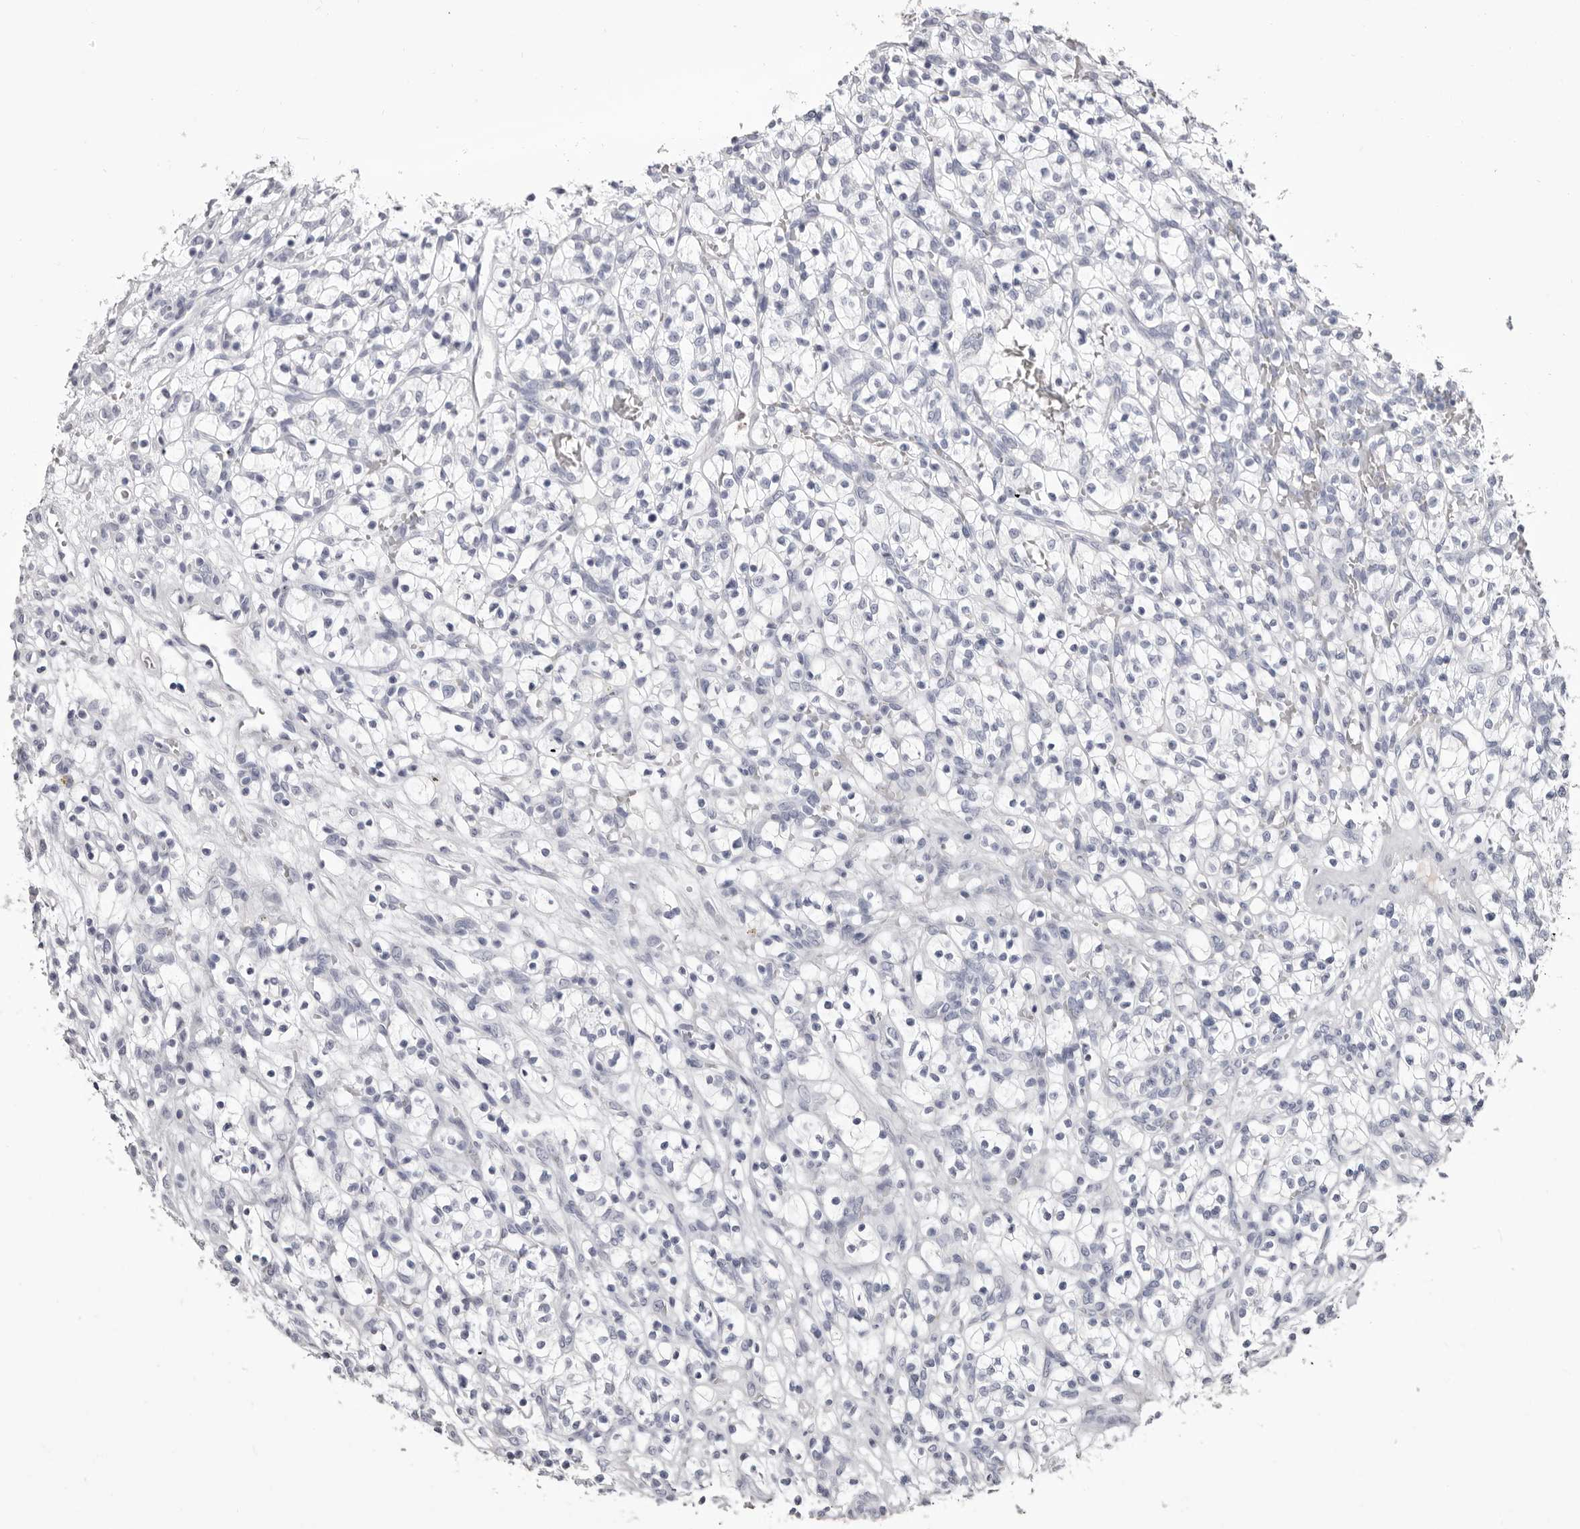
{"staining": {"intensity": "negative", "quantity": "none", "location": "none"}, "tissue": "renal cancer", "cell_type": "Tumor cells", "image_type": "cancer", "snomed": [{"axis": "morphology", "description": "Adenocarcinoma, NOS"}, {"axis": "topography", "description": "Kidney"}], "caption": "Immunohistochemical staining of renal cancer shows no significant positivity in tumor cells.", "gene": "LPO", "patient": {"sex": "female", "age": 57}}